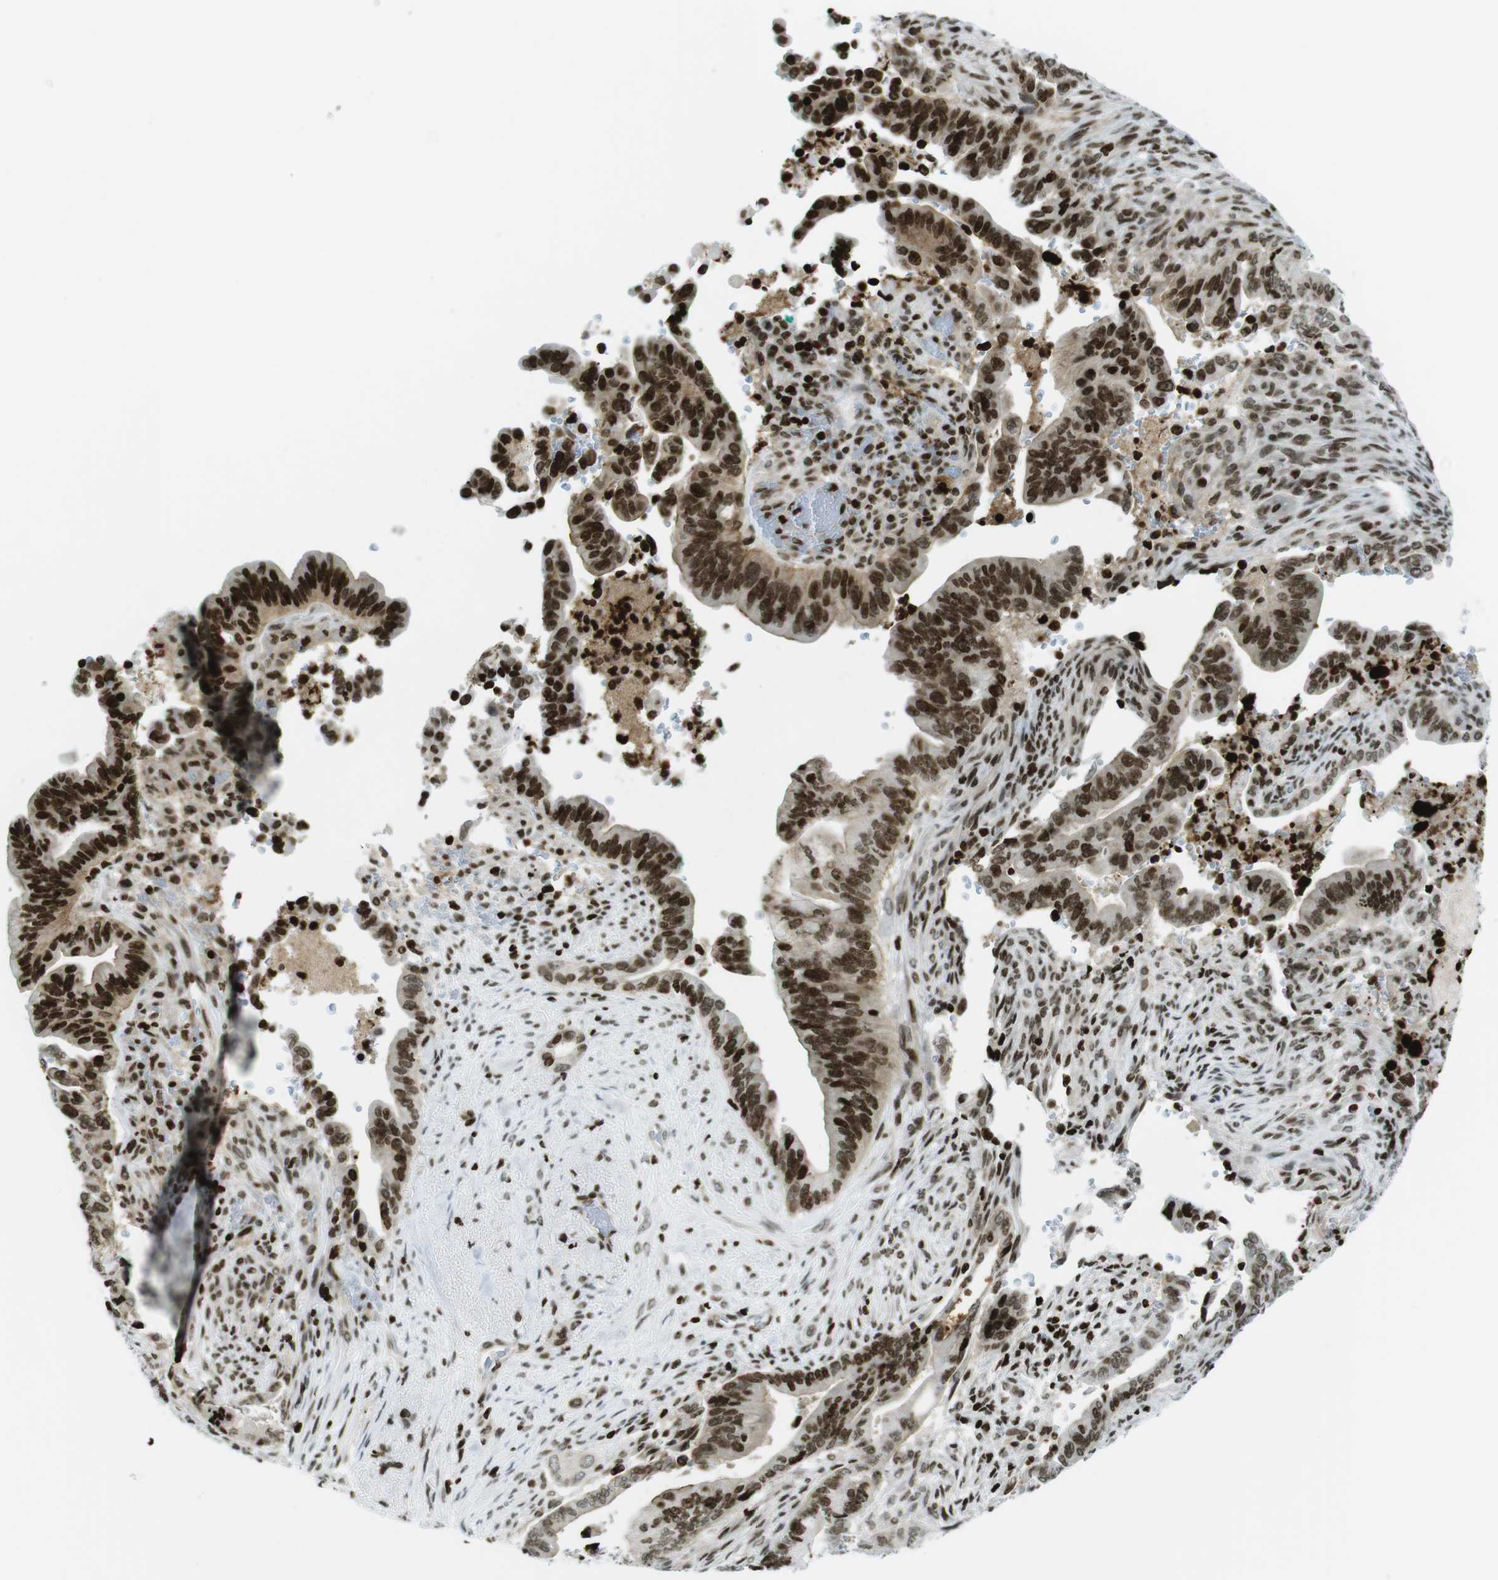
{"staining": {"intensity": "strong", "quantity": ">75%", "location": "nuclear"}, "tissue": "pancreatic cancer", "cell_type": "Tumor cells", "image_type": "cancer", "snomed": [{"axis": "morphology", "description": "Adenocarcinoma, NOS"}, {"axis": "topography", "description": "Pancreas"}], "caption": "Protein staining of pancreatic cancer tissue exhibits strong nuclear expression in approximately >75% of tumor cells. Nuclei are stained in blue.", "gene": "H2AC8", "patient": {"sex": "male", "age": 70}}